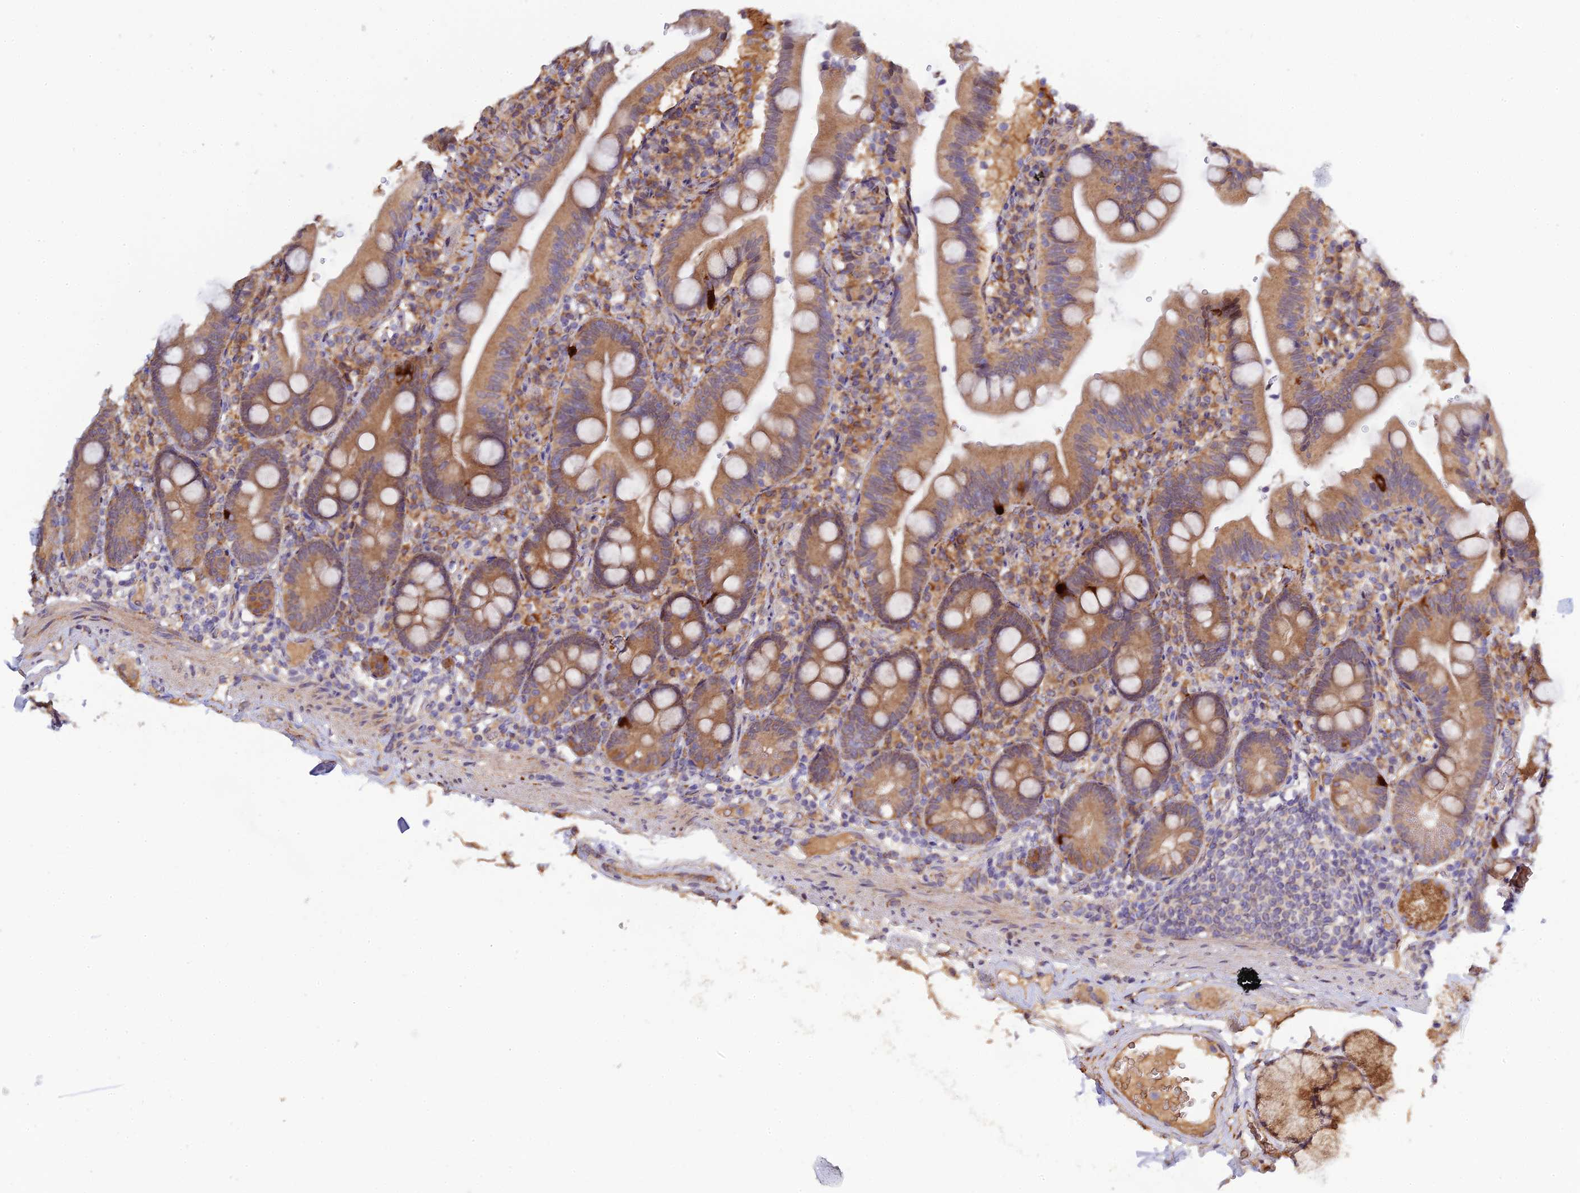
{"staining": {"intensity": "moderate", "quantity": ">75%", "location": "cytoplasmic/membranous"}, "tissue": "duodenum", "cell_type": "Glandular cells", "image_type": "normal", "snomed": [{"axis": "morphology", "description": "Normal tissue, NOS"}, {"axis": "topography", "description": "Duodenum"}], "caption": "Human duodenum stained for a protein (brown) shows moderate cytoplasmic/membranous positive expression in approximately >75% of glandular cells.", "gene": "P3H3", "patient": {"sex": "female", "age": 67}}